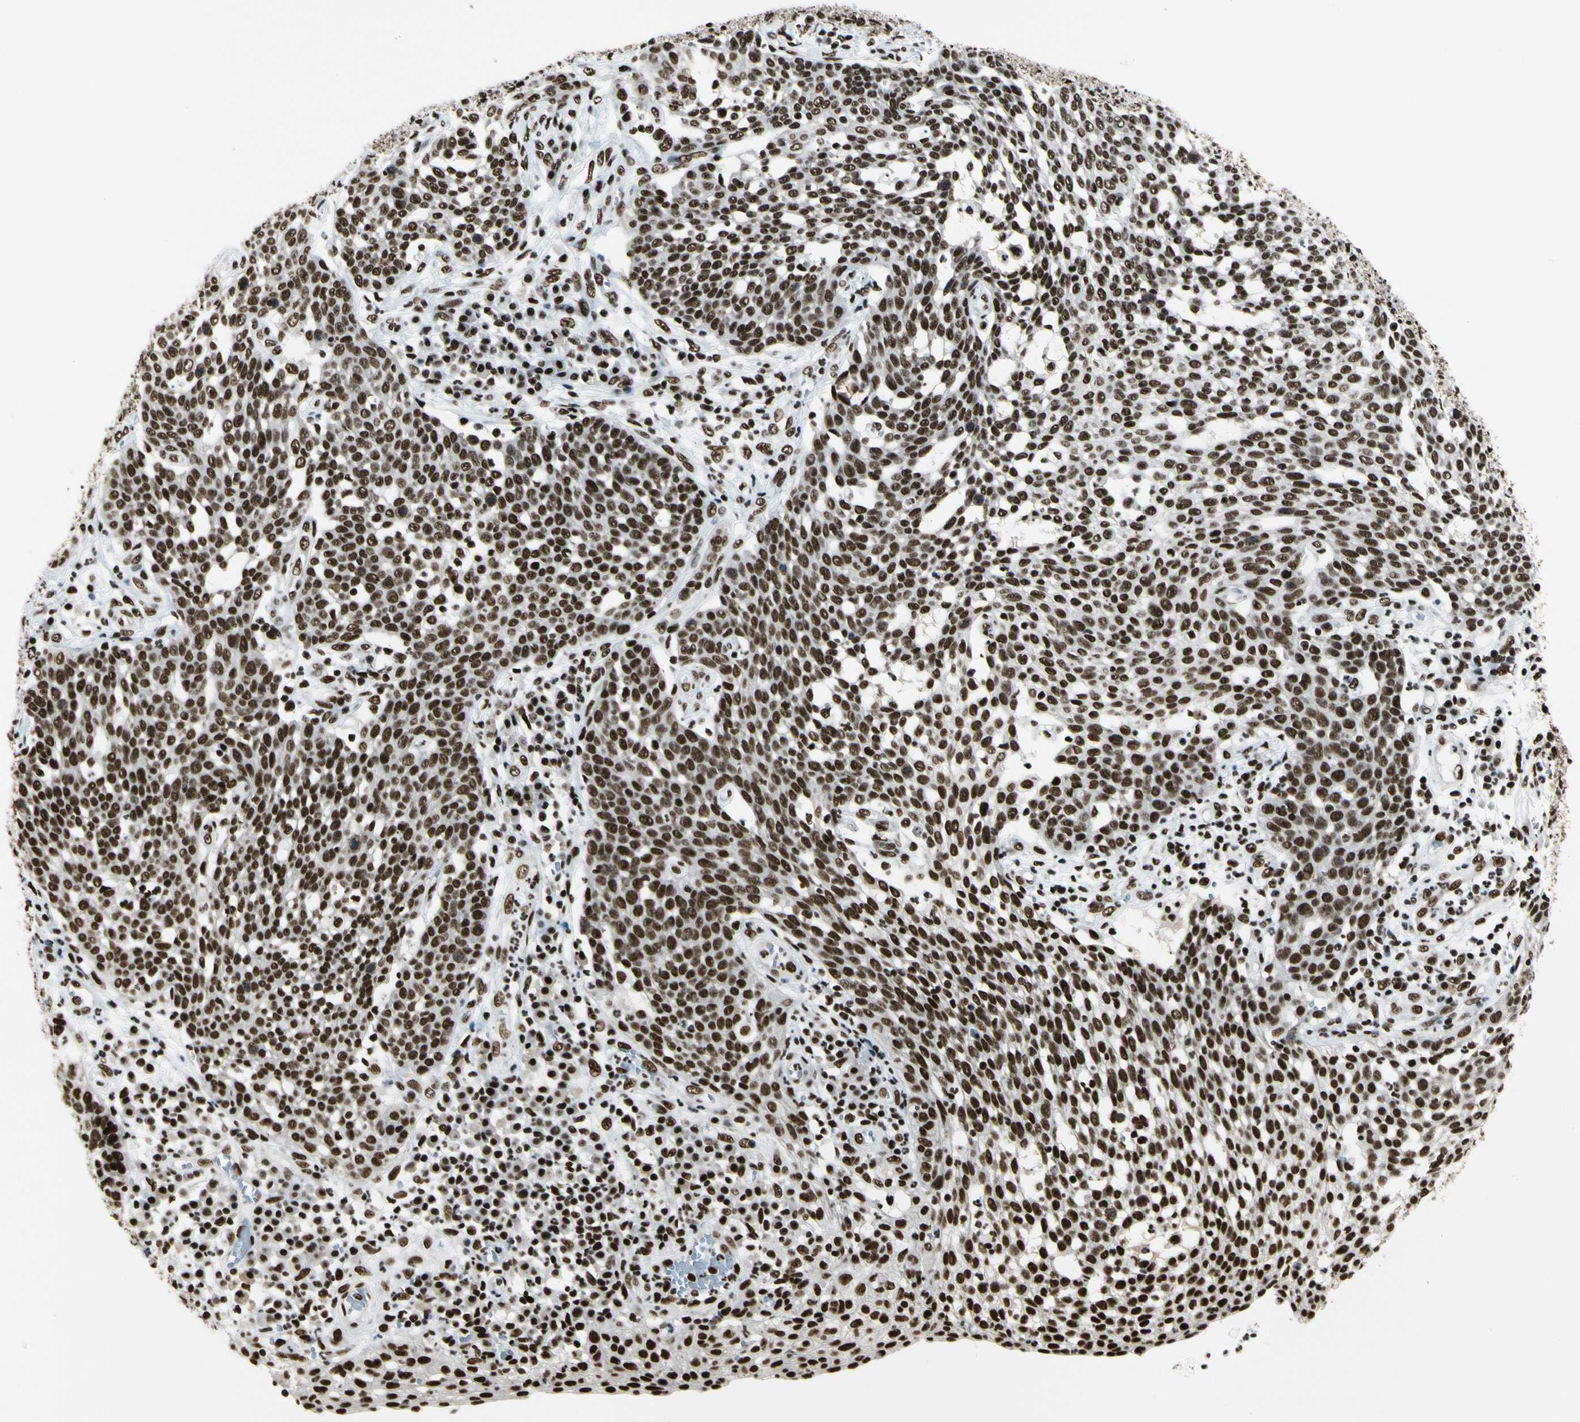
{"staining": {"intensity": "strong", "quantity": ">75%", "location": "nuclear"}, "tissue": "cervical cancer", "cell_type": "Tumor cells", "image_type": "cancer", "snomed": [{"axis": "morphology", "description": "Squamous cell carcinoma, NOS"}, {"axis": "topography", "description": "Cervix"}], "caption": "A photomicrograph of cervical cancer (squamous cell carcinoma) stained for a protein reveals strong nuclear brown staining in tumor cells. Immunohistochemistry stains the protein in brown and the nuclei are stained blue.", "gene": "CCAR1", "patient": {"sex": "female", "age": 34}}